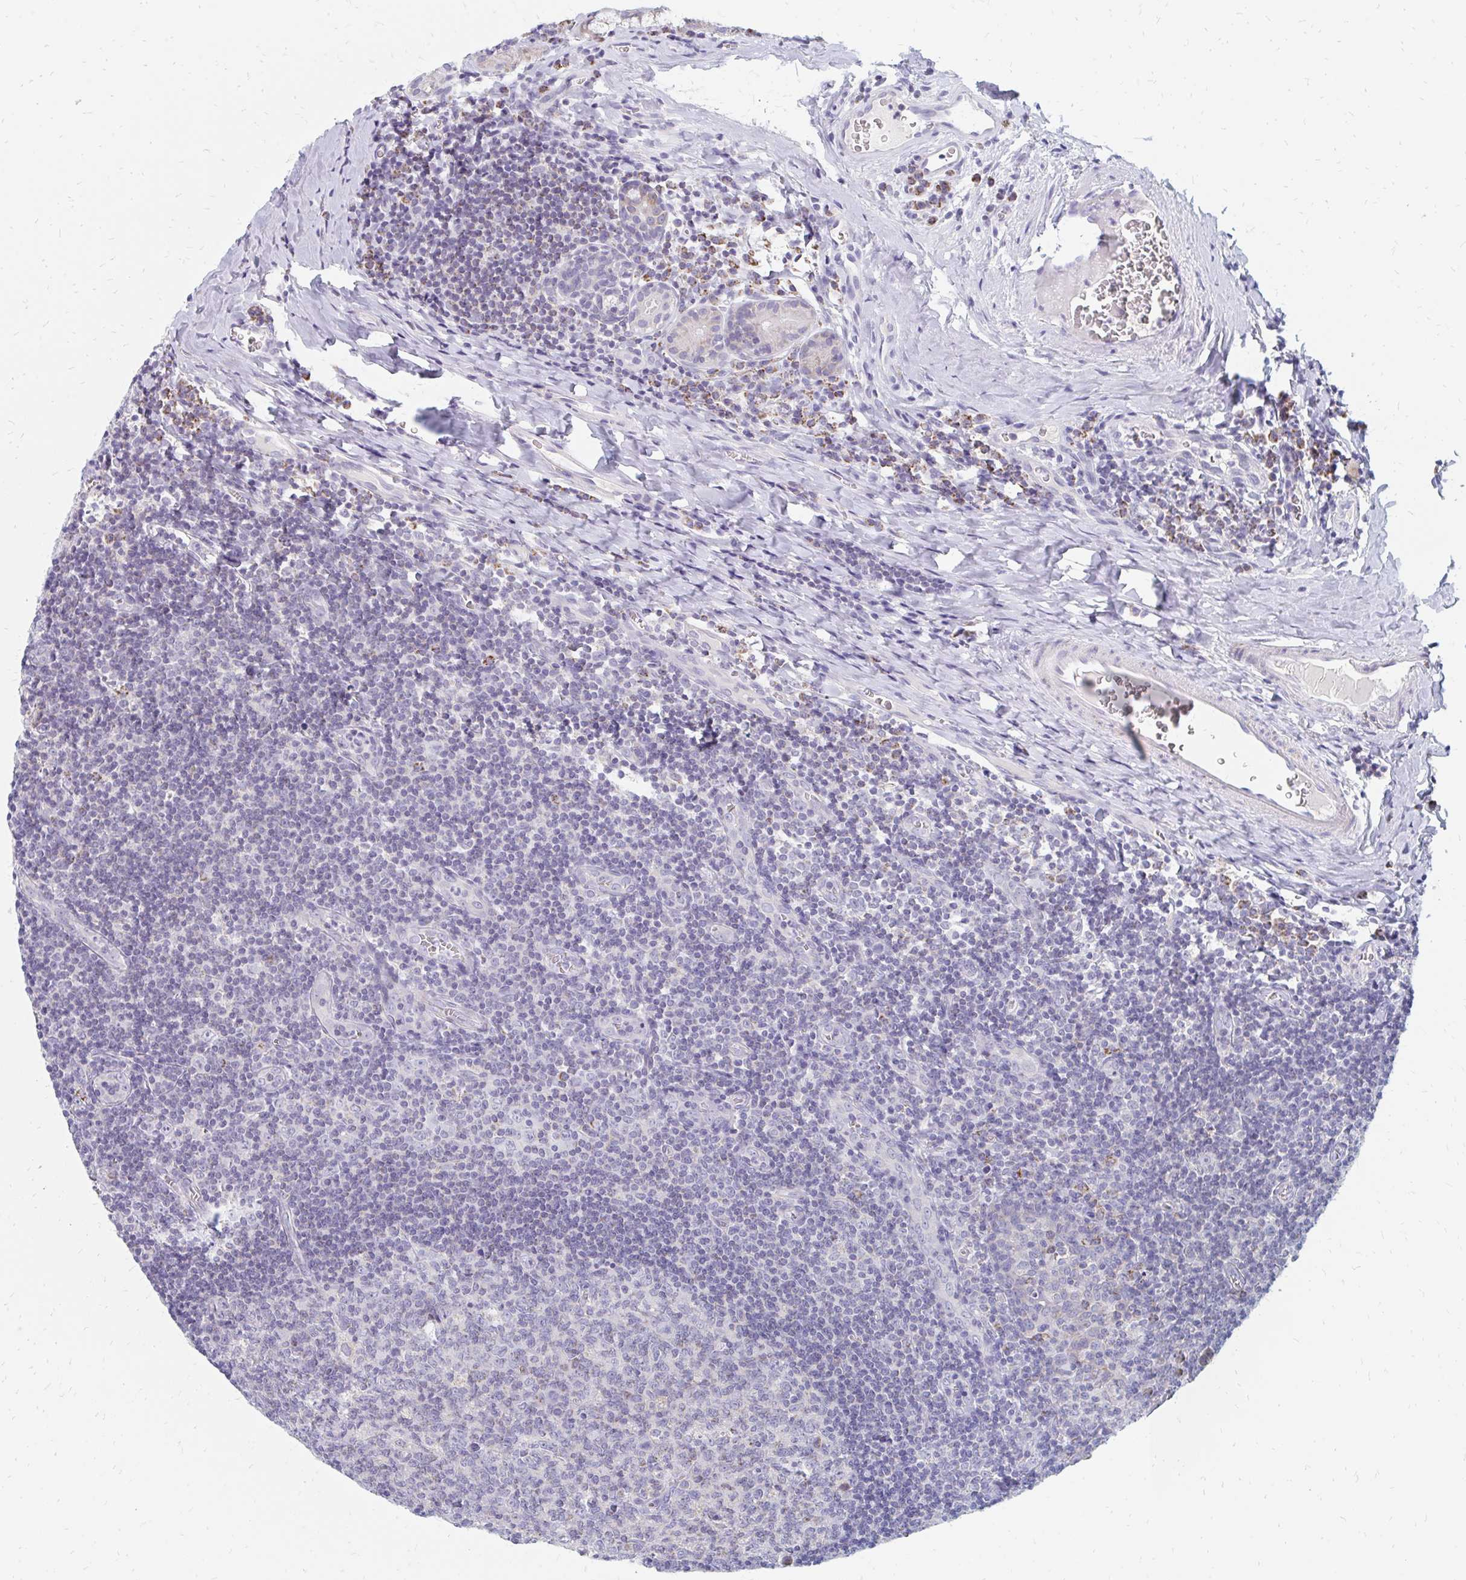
{"staining": {"intensity": "moderate", "quantity": "<25%", "location": "cytoplasmic/membranous"}, "tissue": "tonsil", "cell_type": "Germinal center cells", "image_type": "normal", "snomed": [{"axis": "morphology", "description": "Normal tissue, NOS"}, {"axis": "morphology", "description": "Inflammation, NOS"}, {"axis": "topography", "description": "Tonsil"}], "caption": "Immunohistochemical staining of normal tonsil reveals moderate cytoplasmic/membranous protein expression in approximately <25% of germinal center cells. (DAB = brown stain, brightfield microscopy at high magnification).", "gene": "OR10V1", "patient": {"sex": "female", "age": 31}}